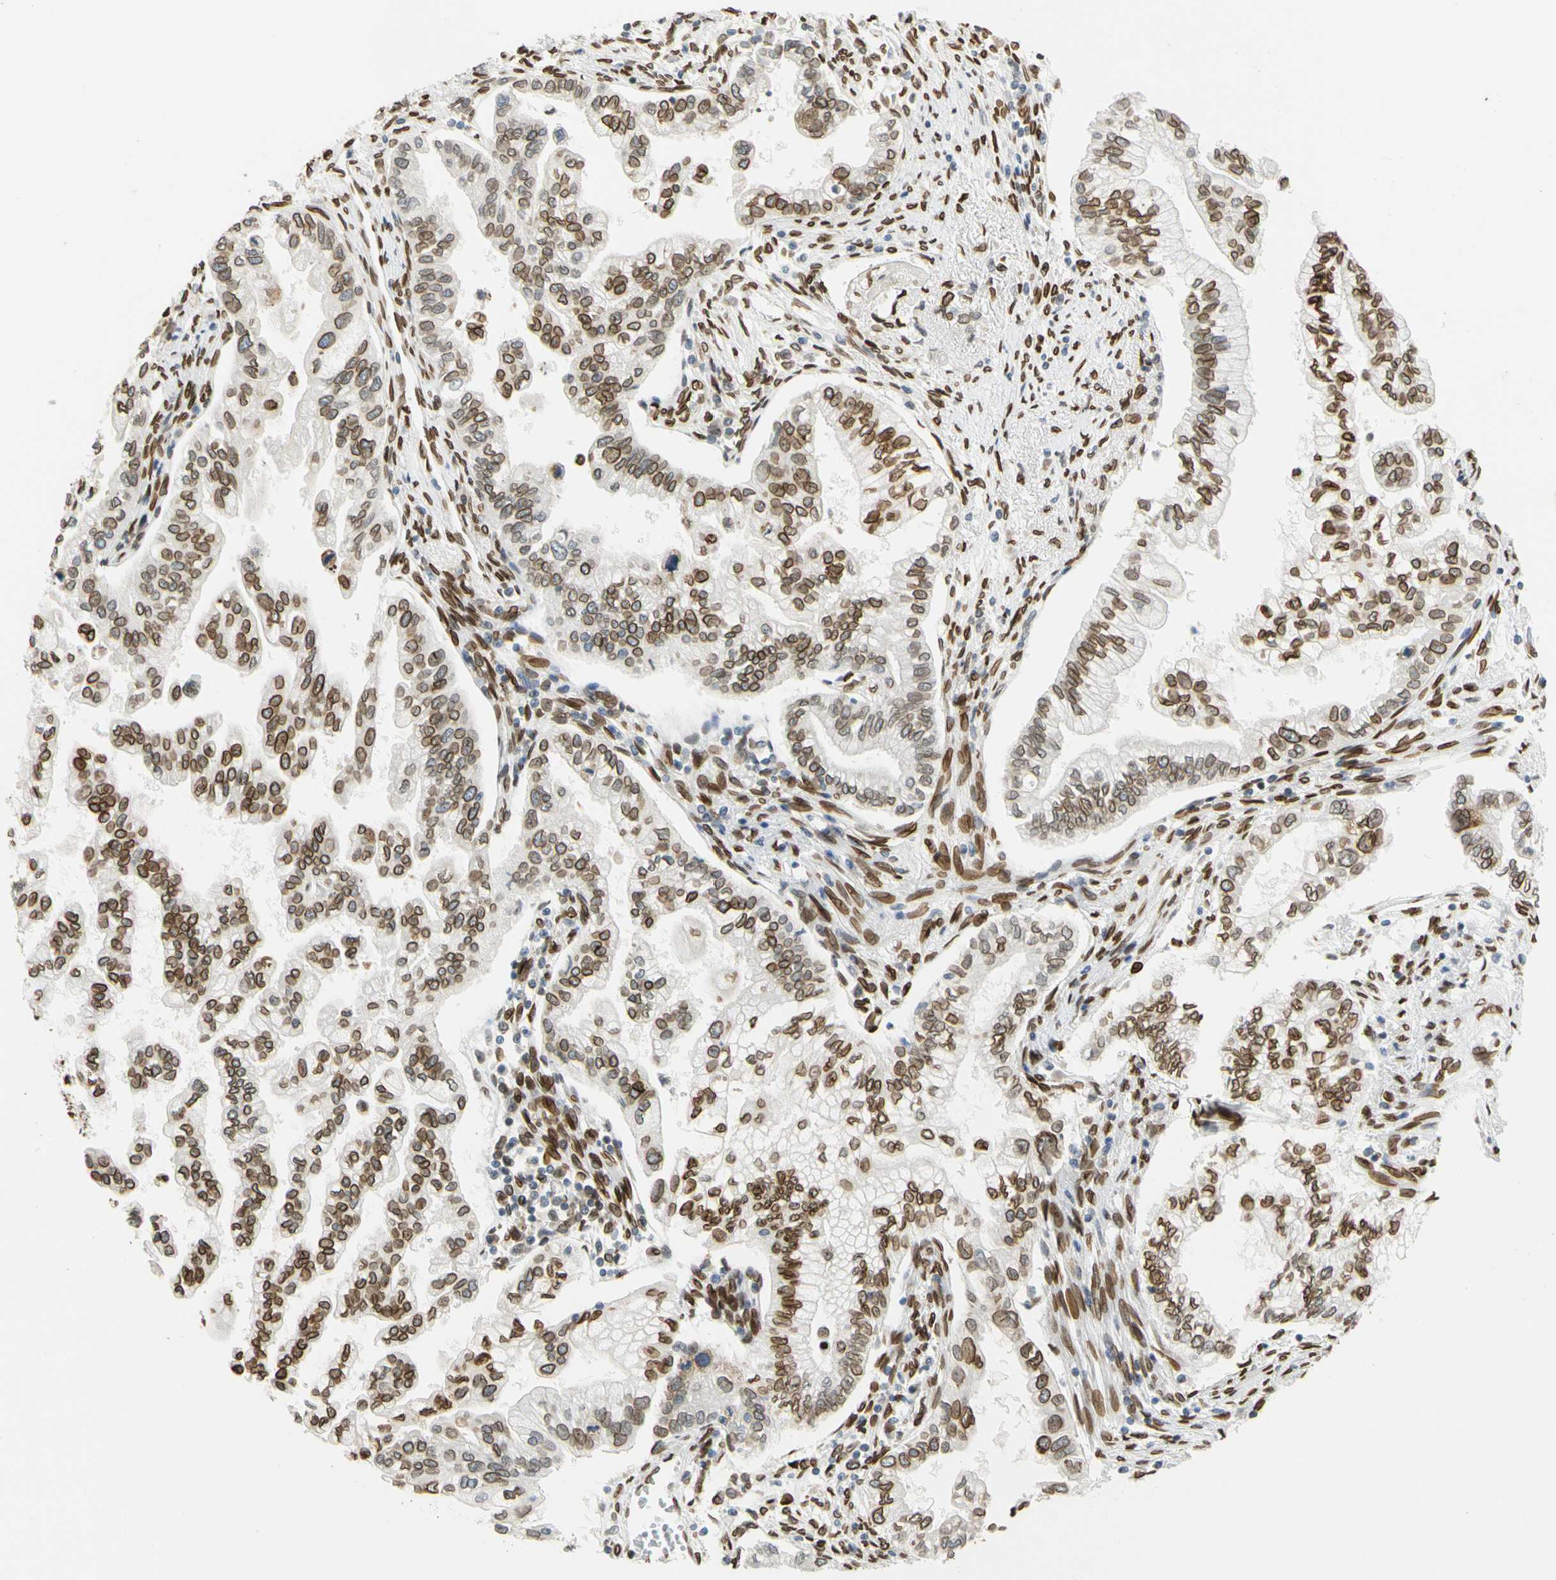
{"staining": {"intensity": "strong", "quantity": ">75%", "location": "cytoplasmic/membranous,nuclear"}, "tissue": "pancreatic cancer", "cell_type": "Tumor cells", "image_type": "cancer", "snomed": [{"axis": "morphology", "description": "Normal tissue, NOS"}, {"axis": "topography", "description": "Pancreas"}], "caption": "DAB immunohistochemical staining of human pancreatic cancer shows strong cytoplasmic/membranous and nuclear protein positivity in approximately >75% of tumor cells. The staining was performed using DAB to visualize the protein expression in brown, while the nuclei were stained in blue with hematoxylin (Magnification: 20x).", "gene": "SUN1", "patient": {"sex": "male", "age": 42}}